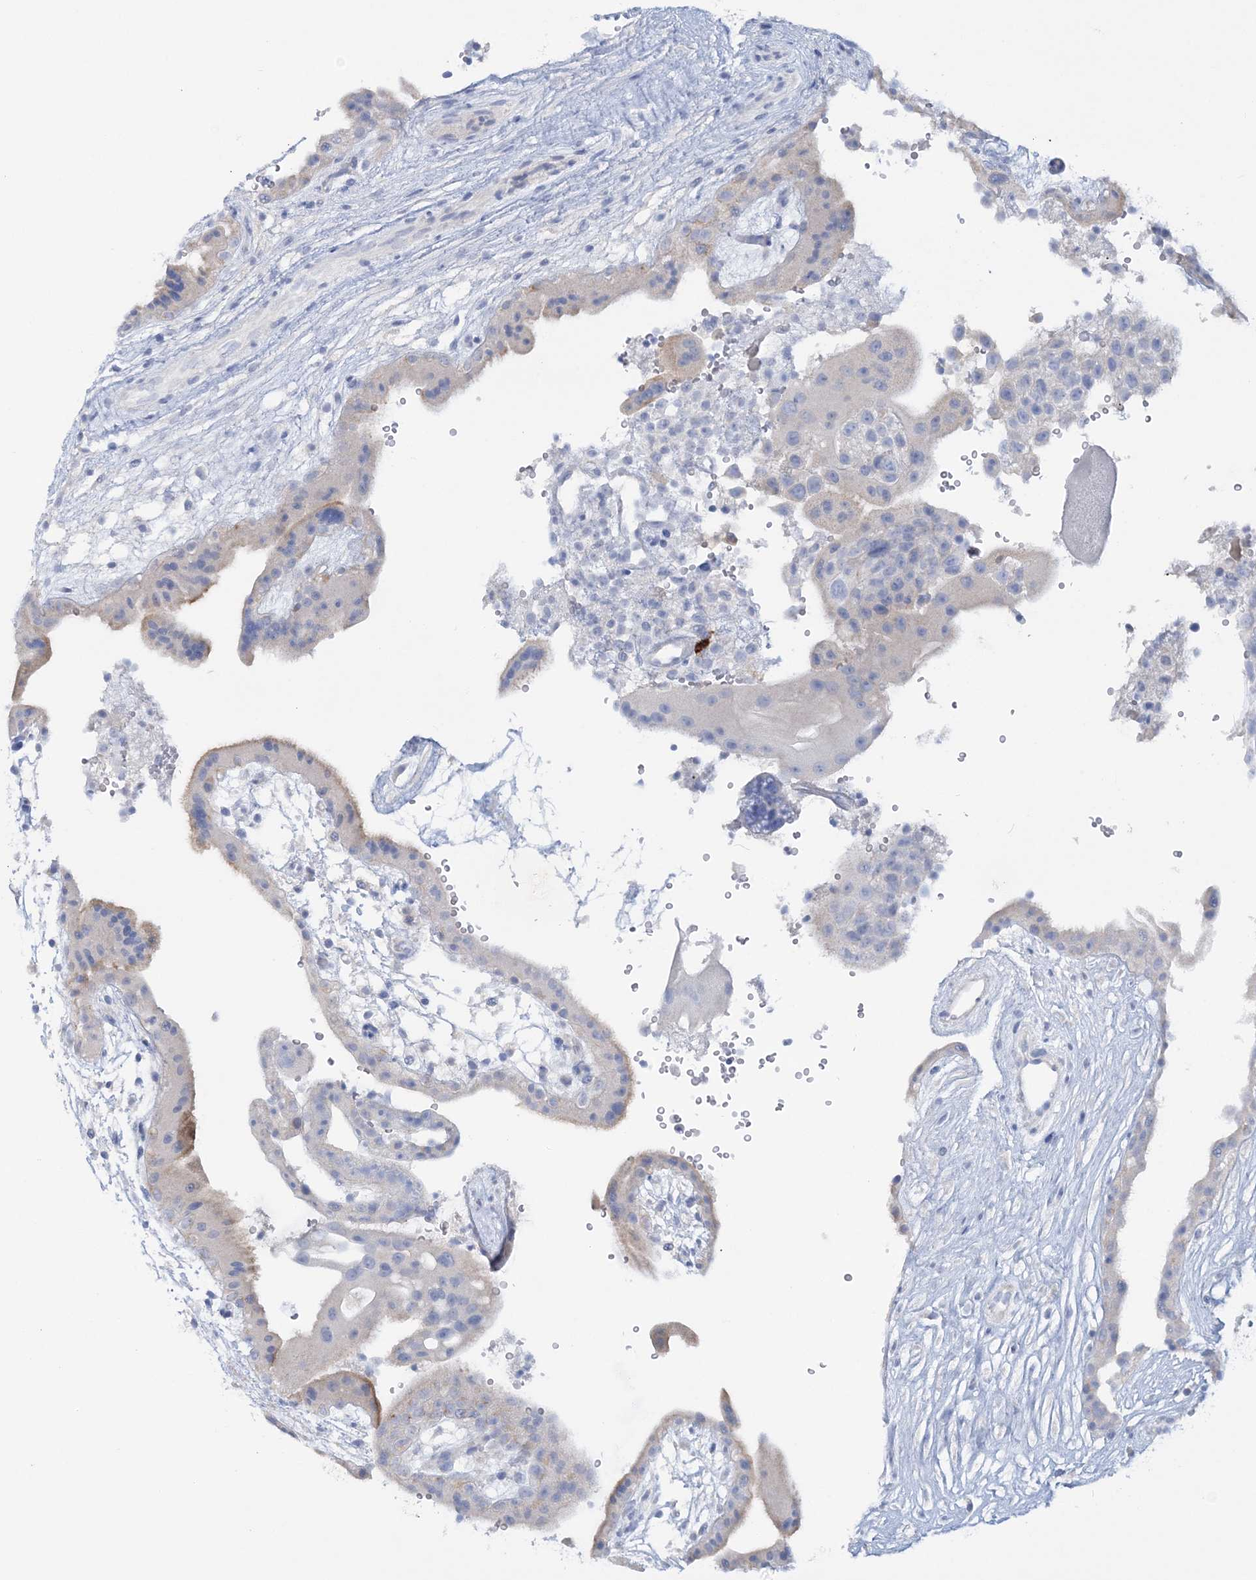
{"staining": {"intensity": "negative", "quantity": "none", "location": "none"}, "tissue": "placenta", "cell_type": "Decidual cells", "image_type": "normal", "snomed": [{"axis": "morphology", "description": "Normal tissue, NOS"}, {"axis": "topography", "description": "Placenta"}], "caption": "The image demonstrates no significant positivity in decidual cells of placenta.", "gene": "WDSUB1", "patient": {"sex": "female", "age": 18}}